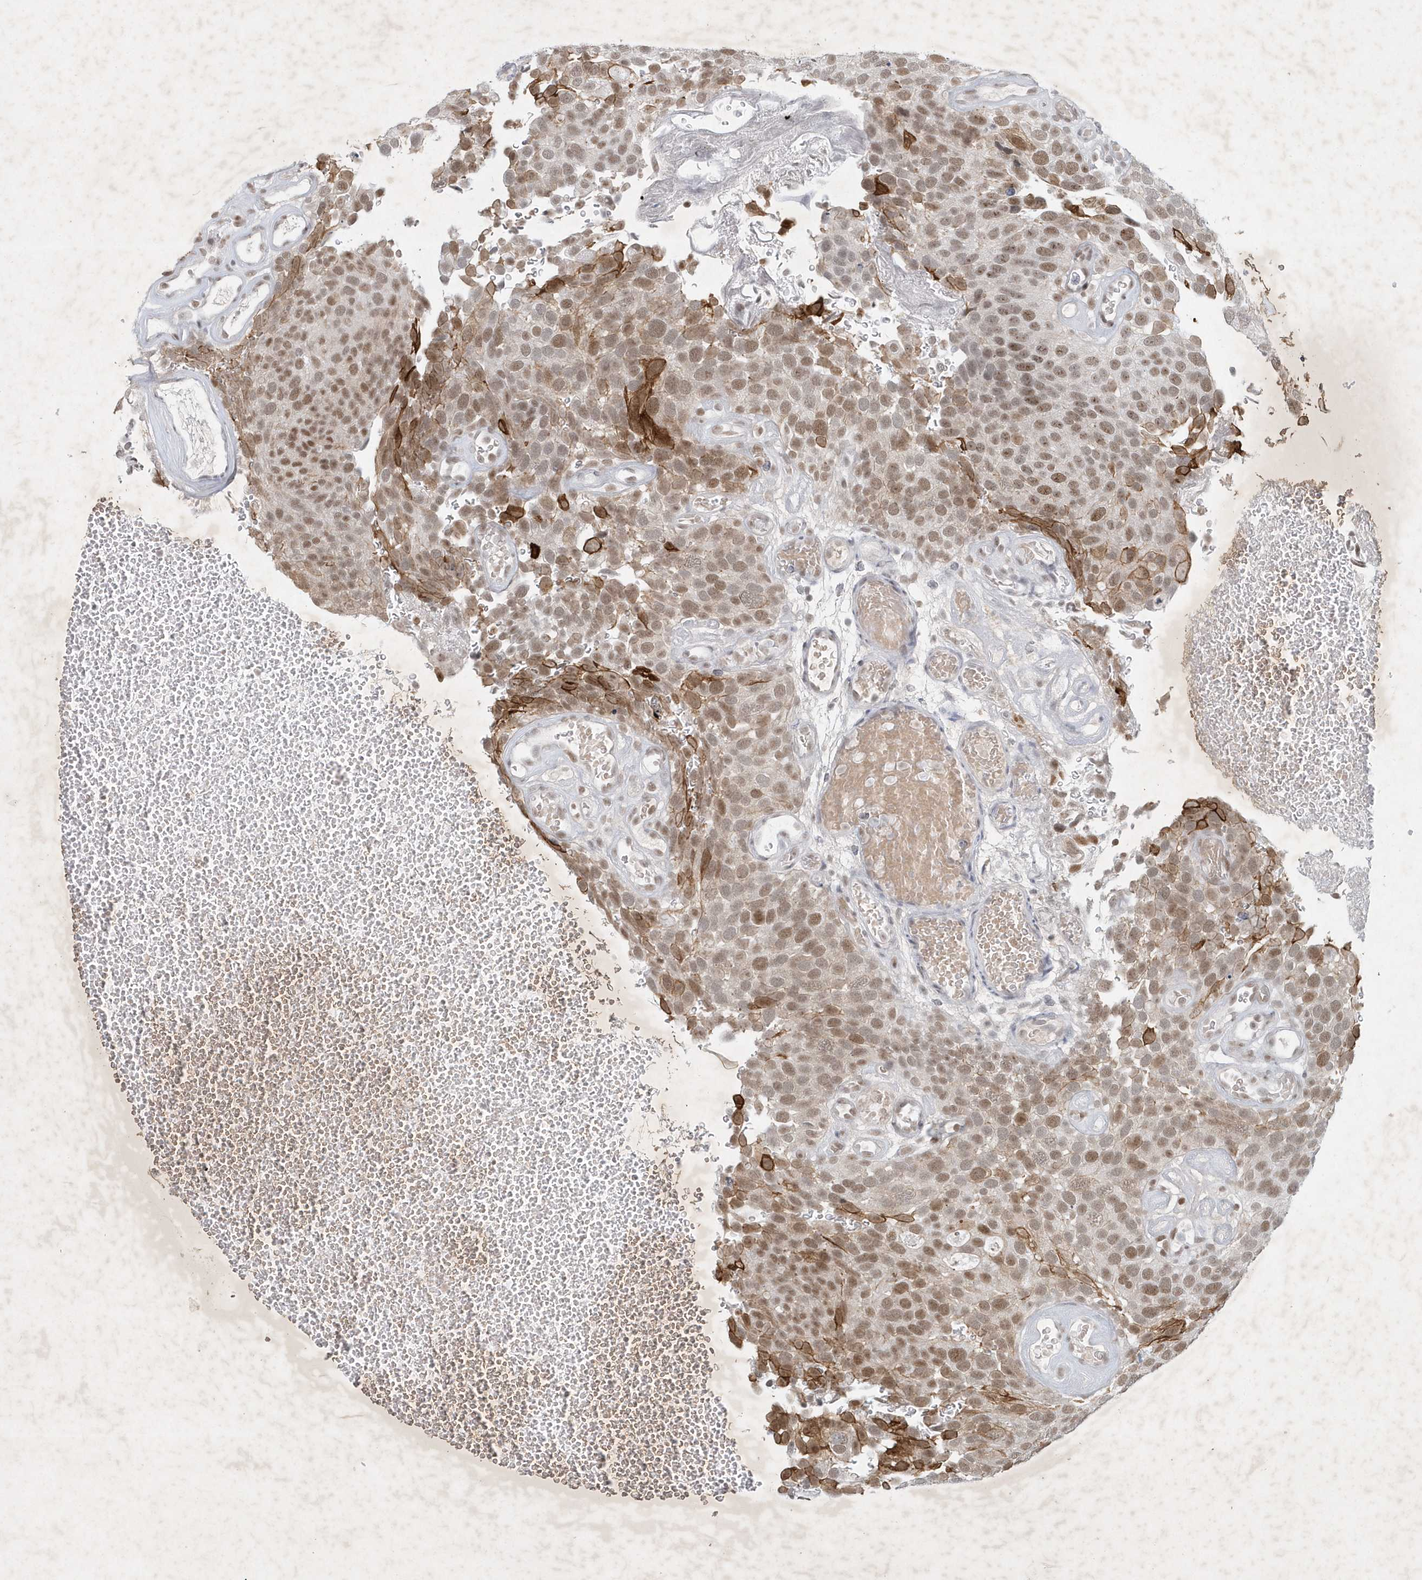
{"staining": {"intensity": "moderate", "quantity": ">75%", "location": "cytoplasmic/membranous,nuclear"}, "tissue": "urothelial cancer", "cell_type": "Tumor cells", "image_type": "cancer", "snomed": [{"axis": "morphology", "description": "Urothelial carcinoma, Low grade"}, {"axis": "topography", "description": "Urinary bladder"}], "caption": "Urothelial cancer was stained to show a protein in brown. There is medium levels of moderate cytoplasmic/membranous and nuclear positivity in approximately >75% of tumor cells. (Stains: DAB in brown, nuclei in blue, Microscopy: brightfield microscopy at high magnification).", "gene": "ZBTB9", "patient": {"sex": "male", "age": 78}}